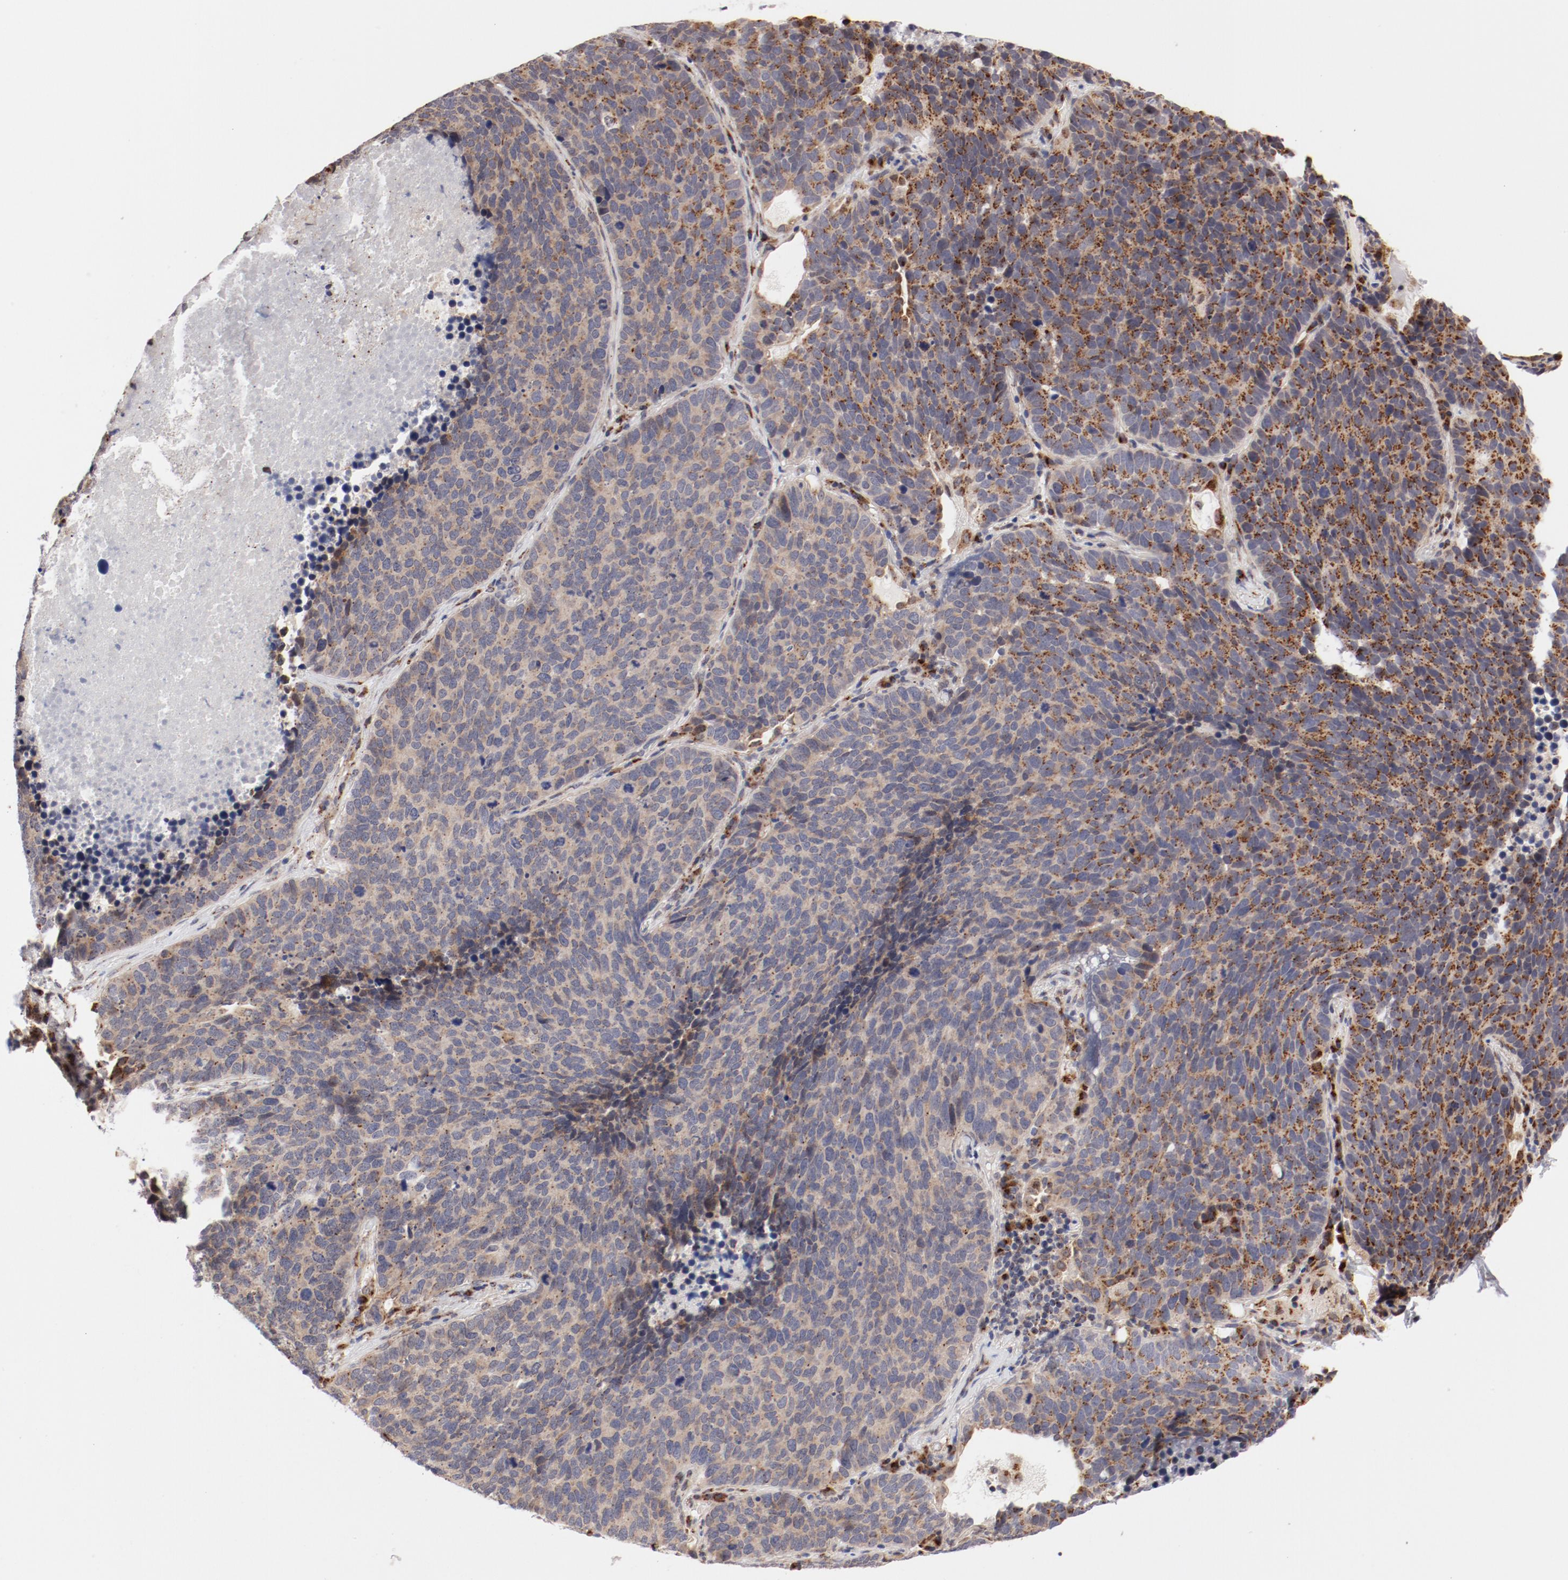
{"staining": {"intensity": "negative", "quantity": "none", "location": "none"}, "tissue": "lung cancer", "cell_type": "Tumor cells", "image_type": "cancer", "snomed": [{"axis": "morphology", "description": "Neoplasm, malignant, NOS"}, {"axis": "topography", "description": "Lung"}], "caption": "Immunohistochemistry (IHC) of human malignant neoplasm (lung) displays no expression in tumor cells.", "gene": "RPL12", "patient": {"sex": "female", "age": 75}}